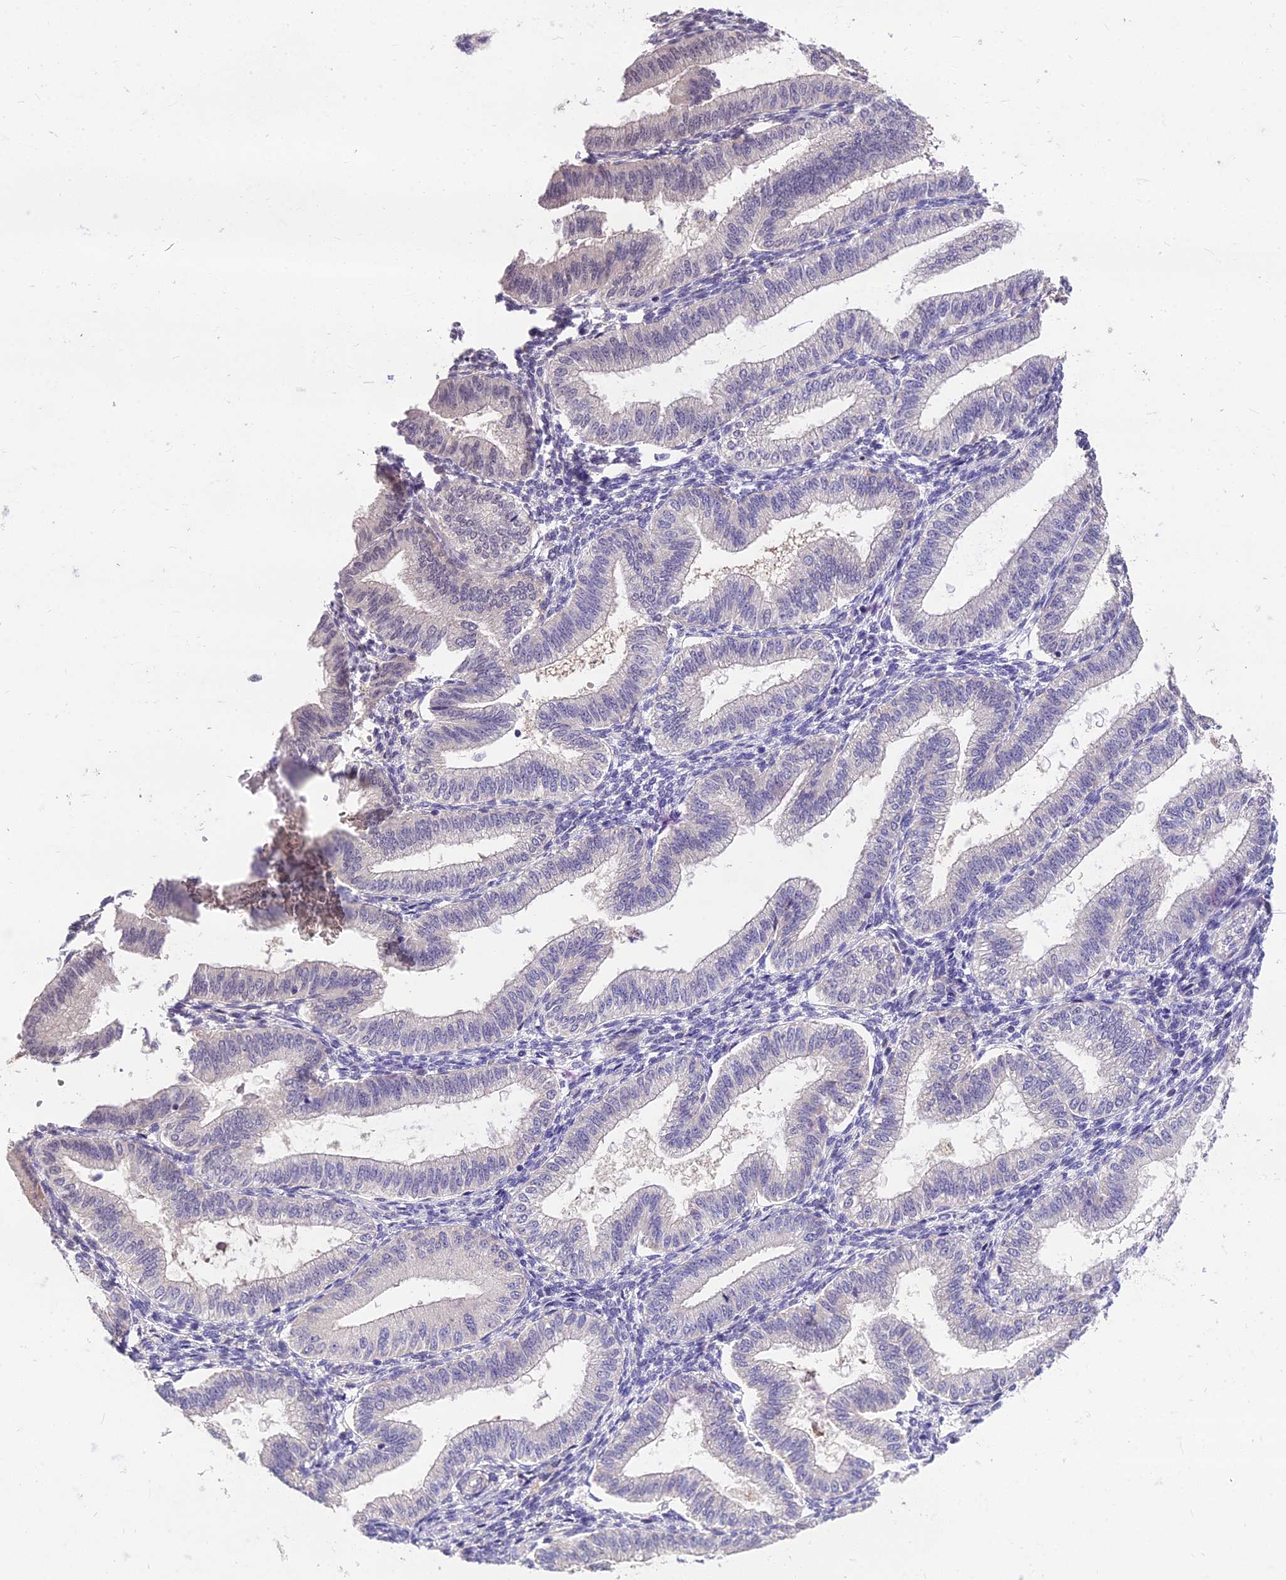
{"staining": {"intensity": "negative", "quantity": "none", "location": "none"}, "tissue": "endometrium", "cell_type": "Cells in endometrial stroma", "image_type": "normal", "snomed": [{"axis": "morphology", "description": "Normal tissue, NOS"}, {"axis": "topography", "description": "Endometrium"}], "caption": "High magnification brightfield microscopy of benign endometrium stained with DAB (brown) and counterstained with hematoxylin (blue): cells in endometrial stroma show no significant expression. (Brightfield microscopy of DAB (3,3'-diaminobenzidine) immunohistochemistry at high magnification).", "gene": "ZNF333", "patient": {"sex": "female", "age": 39}}